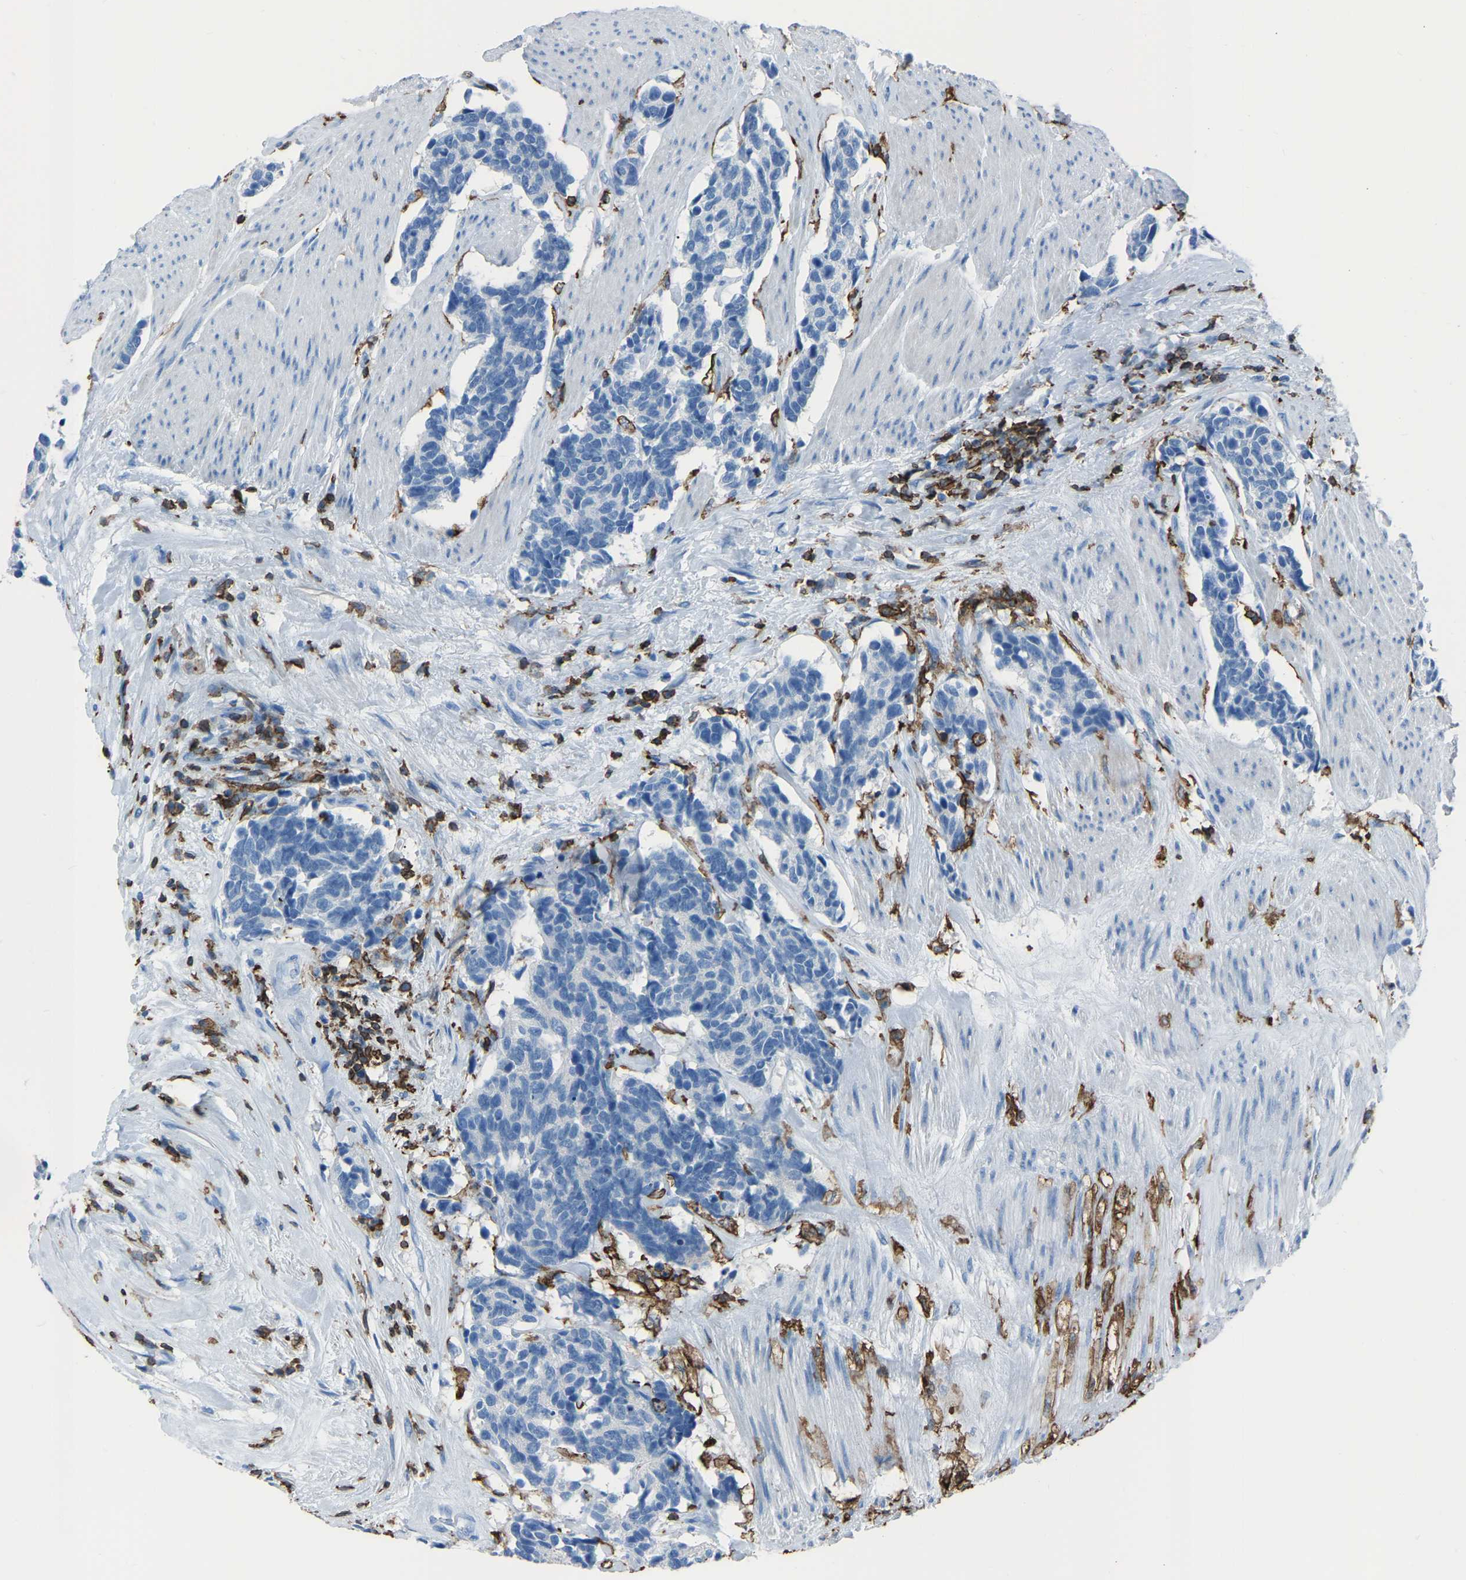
{"staining": {"intensity": "negative", "quantity": "none", "location": "none"}, "tissue": "carcinoid", "cell_type": "Tumor cells", "image_type": "cancer", "snomed": [{"axis": "morphology", "description": "Carcinoma, NOS"}, {"axis": "morphology", "description": "Carcinoid, malignant, NOS"}, {"axis": "topography", "description": "Urinary bladder"}], "caption": "Tumor cells show no significant protein positivity in carcinoid.", "gene": "LSP1", "patient": {"sex": "male", "age": 57}}